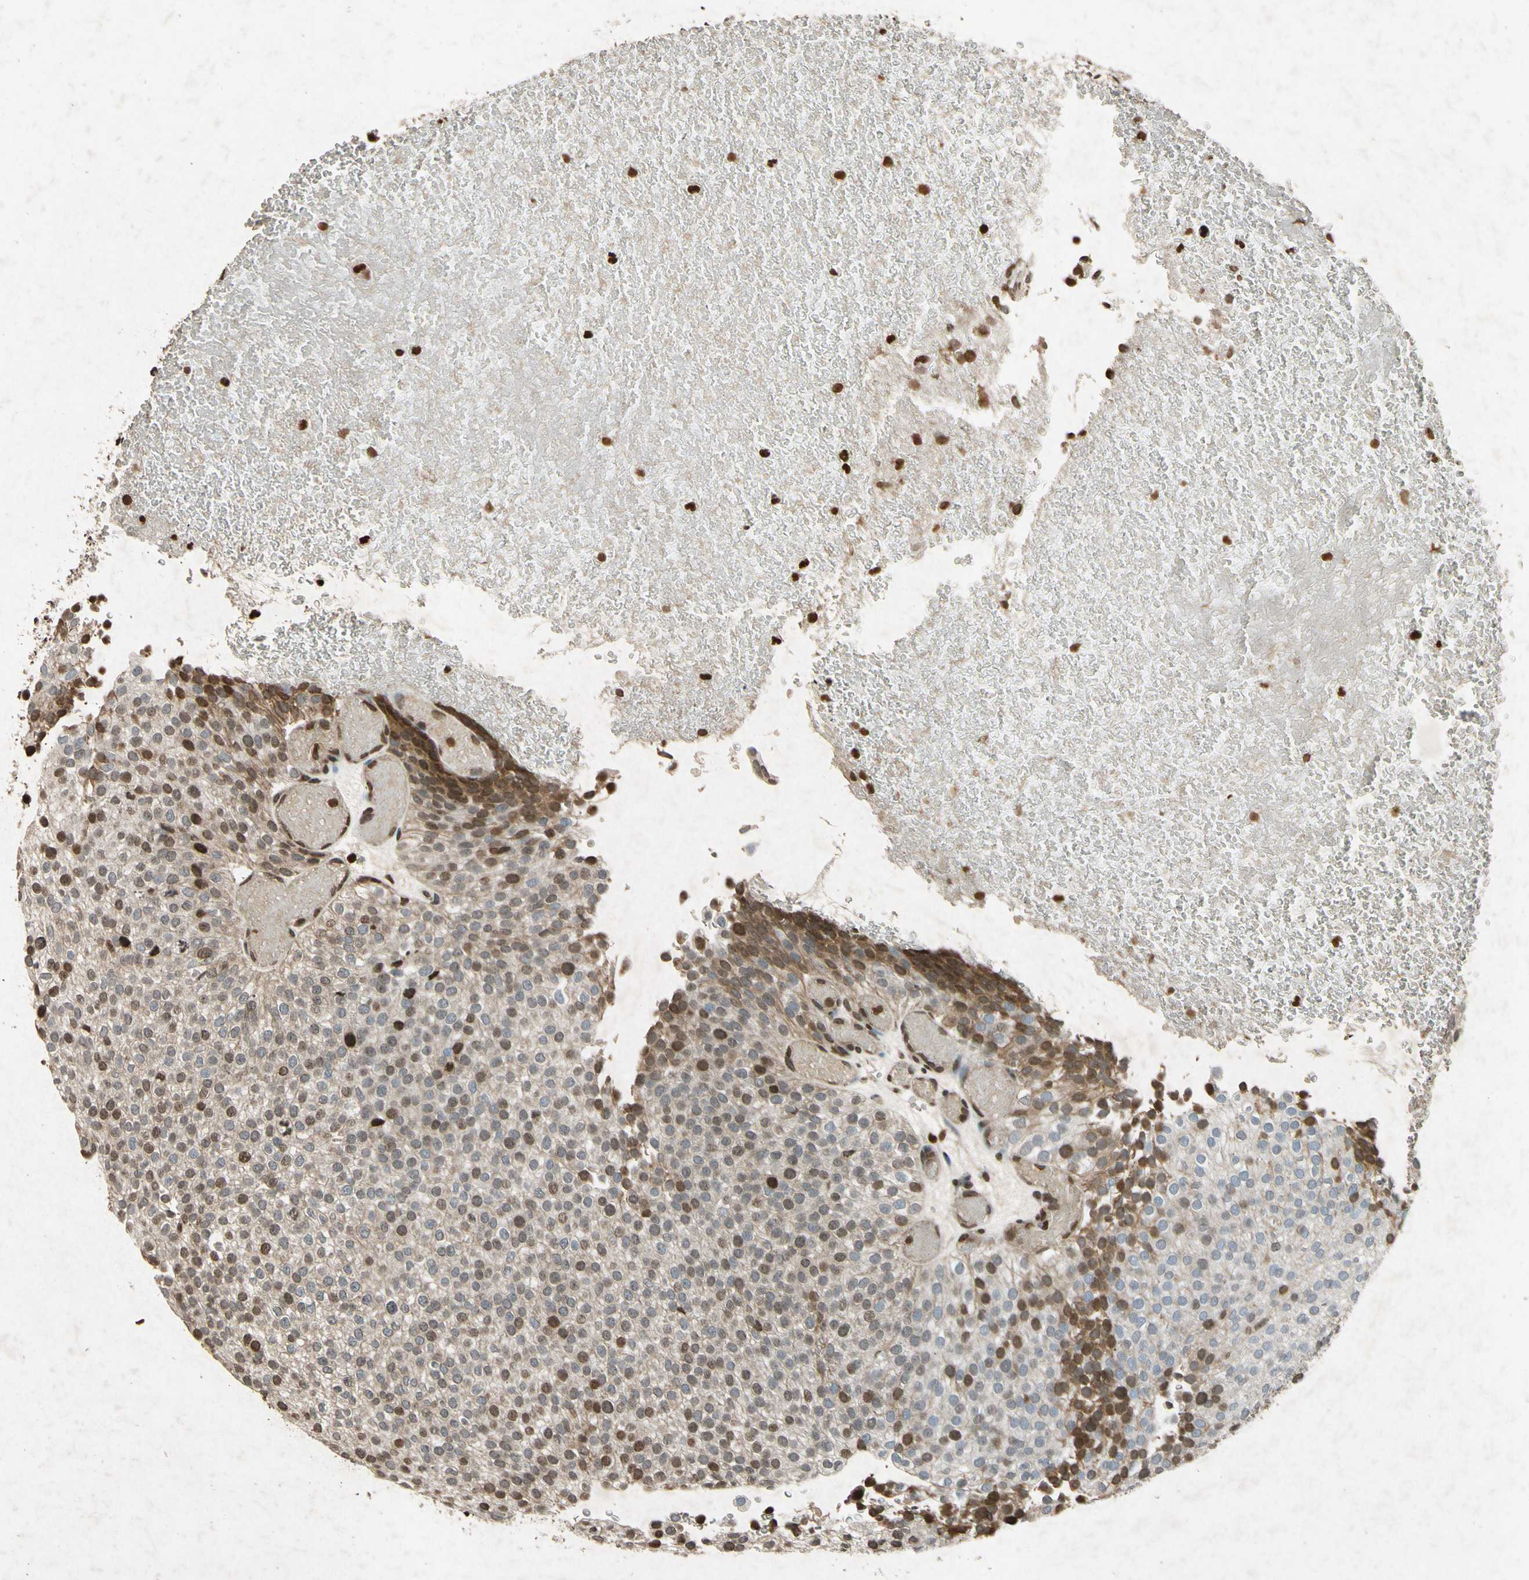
{"staining": {"intensity": "moderate", "quantity": "25%-75%", "location": "nuclear"}, "tissue": "urothelial cancer", "cell_type": "Tumor cells", "image_type": "cancer", "snomed": [{"axis": "morphology", "description": "Urothelial carcinoma, Low grade"}, {"axis": "topography", "description": "Urinary bladder"}], "caption": "IHC staining of low-grade urothelial carcinoma, which shows medium levels of moderate nuclear staining in approximately 25%-75% of tumor cells indicating moderate nuclear protein expression. The staining was performed using DAB (brown) for protein detection and nuclei were counterstained in hematoxylin (blue).", "gene": "HOXB3", "patient": {"sex": "male", "age": 78}}